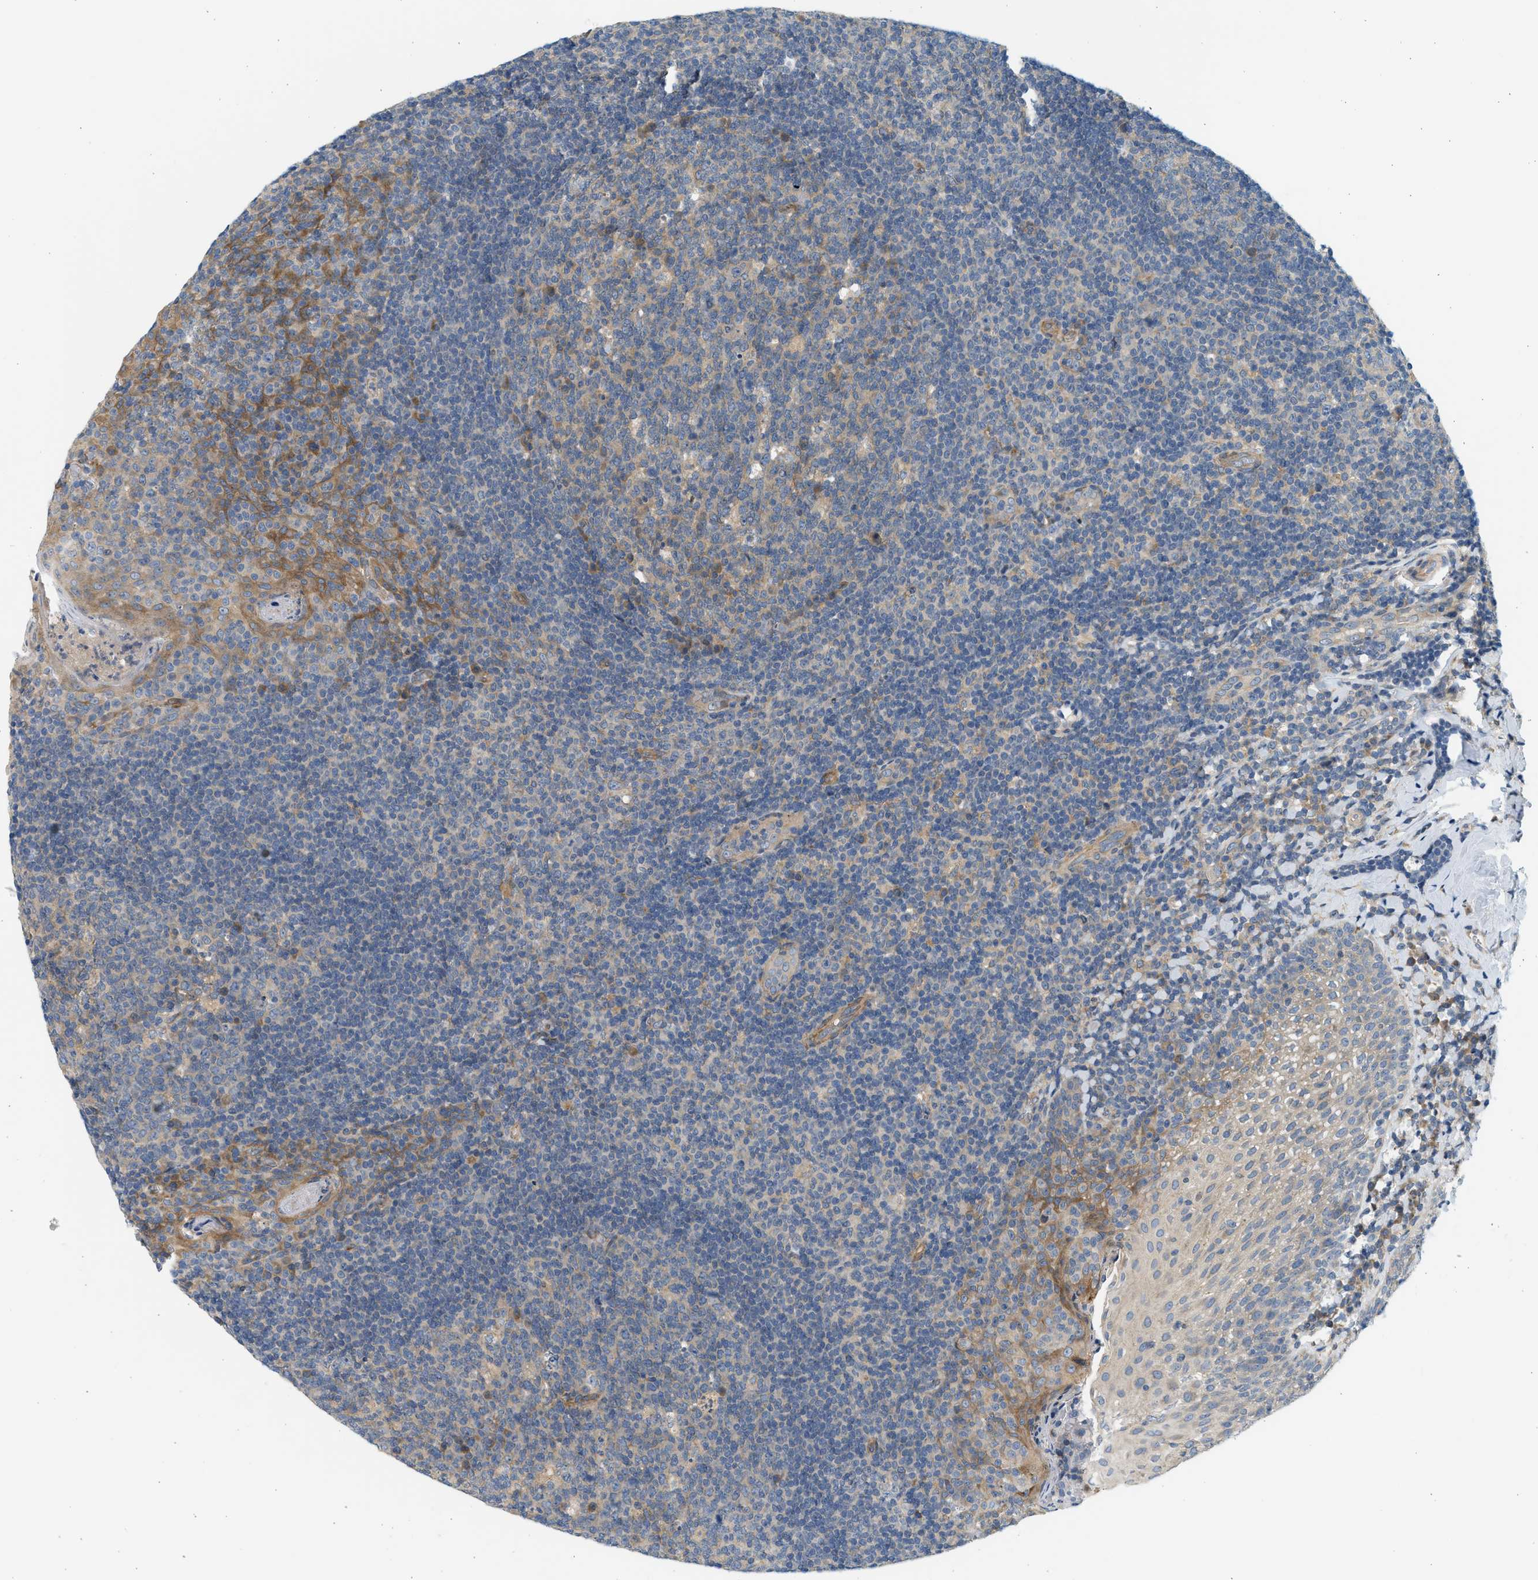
{"staining": {"intensity": "weak", "quantity": "25%-75%", "location": "cytoplasmic/membranous"}, "tissue": "tonsil", "cell_type": "Germinal center cells", "image_type": "normal", "snomed": [{"axis": "morphology", "description": "Normal tissue, NOS"}, {"axis": "topography", "description": "Tonsil"}], "caption": "The photomicrograph displays immunohistochemical staining of unremarkable tonsil. There is weak cytoplasmic/membranous positivity is present in approximately 25%-75% of germinal center cells.", "gene": "KDELR2", "patient": {"sex": "male", "age": 17}}